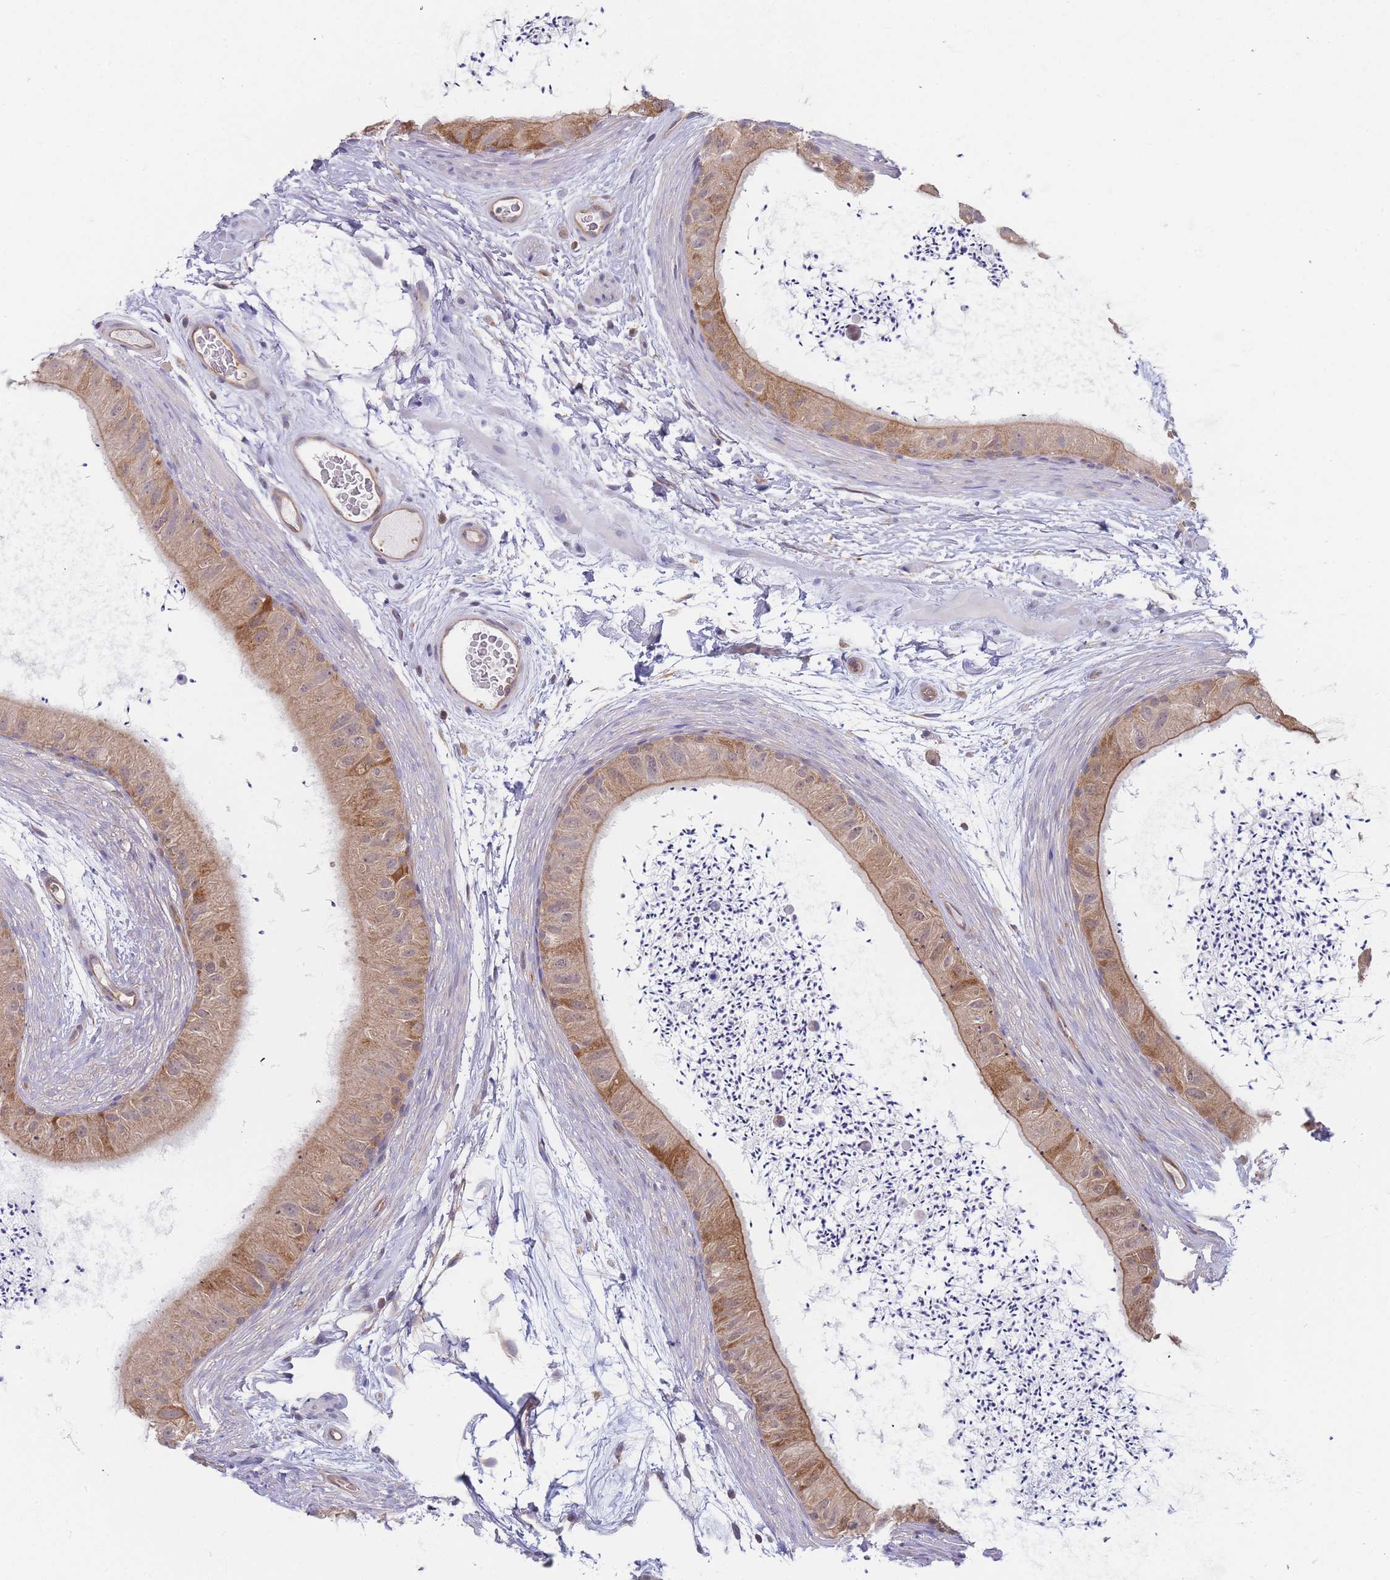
{"staining": {"intensity": "moderate", "quantity": ">75%", "location": "cytoplasmic/membranous"}, "tissue": "epididymis", "cell_type": "Glandular cells", "image_type": "normal", "snomed": [{"axis": "morphology", "description": "Normal tissue, NOS"}, {"axis": "topography", "description": "Epididymis"}], "caption": "Immunohistochemistry (IHC) of unremarkable human epididymis demonstrates medium levels of moderate cytoplasmic/membranous positivity in about >75% of glandular cells. (Brightfield microscopy of DAB IHC at high magnification).", "gene": "MRPS18B", "patient": {"sex": "male", "age": 50}}